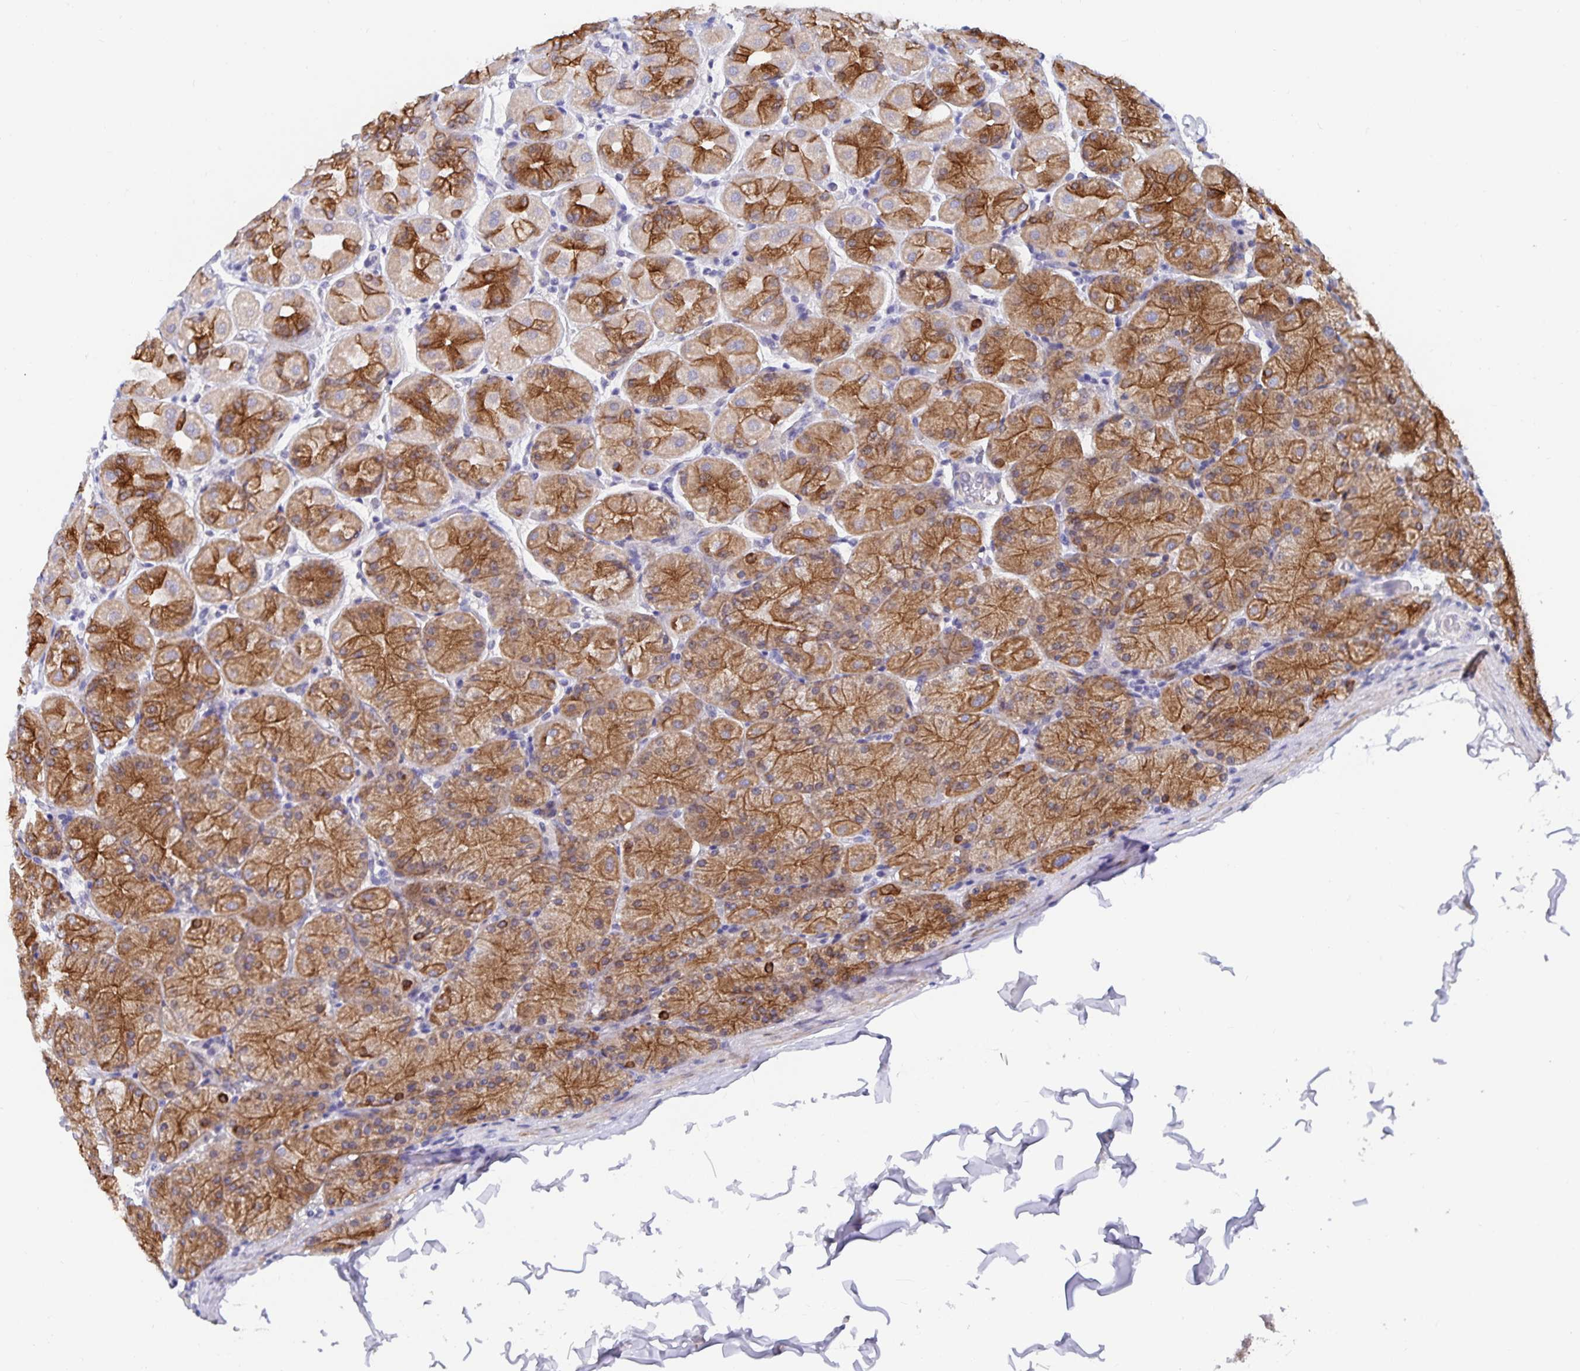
{"staining": {"intensity": "strong", "quantity": "25%-75%", "location": "cytoplasmic/membranous"}, "tissue": "stomach", "cell_type": "Glandular cells", "image_type": "normal", "snomed": [{"axis": "morphology", "description": "Normal tissue, NOS"}, {"axis": "topography", "description": "Stomach, upper"}], "caption": "The immunohistochemical stain shows strong cytoplasmic/membranous positivity in glandular cells of unremarkable stomach. Nuclei are stained in blue.", "gene": "ZIK1", "patient": {"sex": "female", "age": 56}}